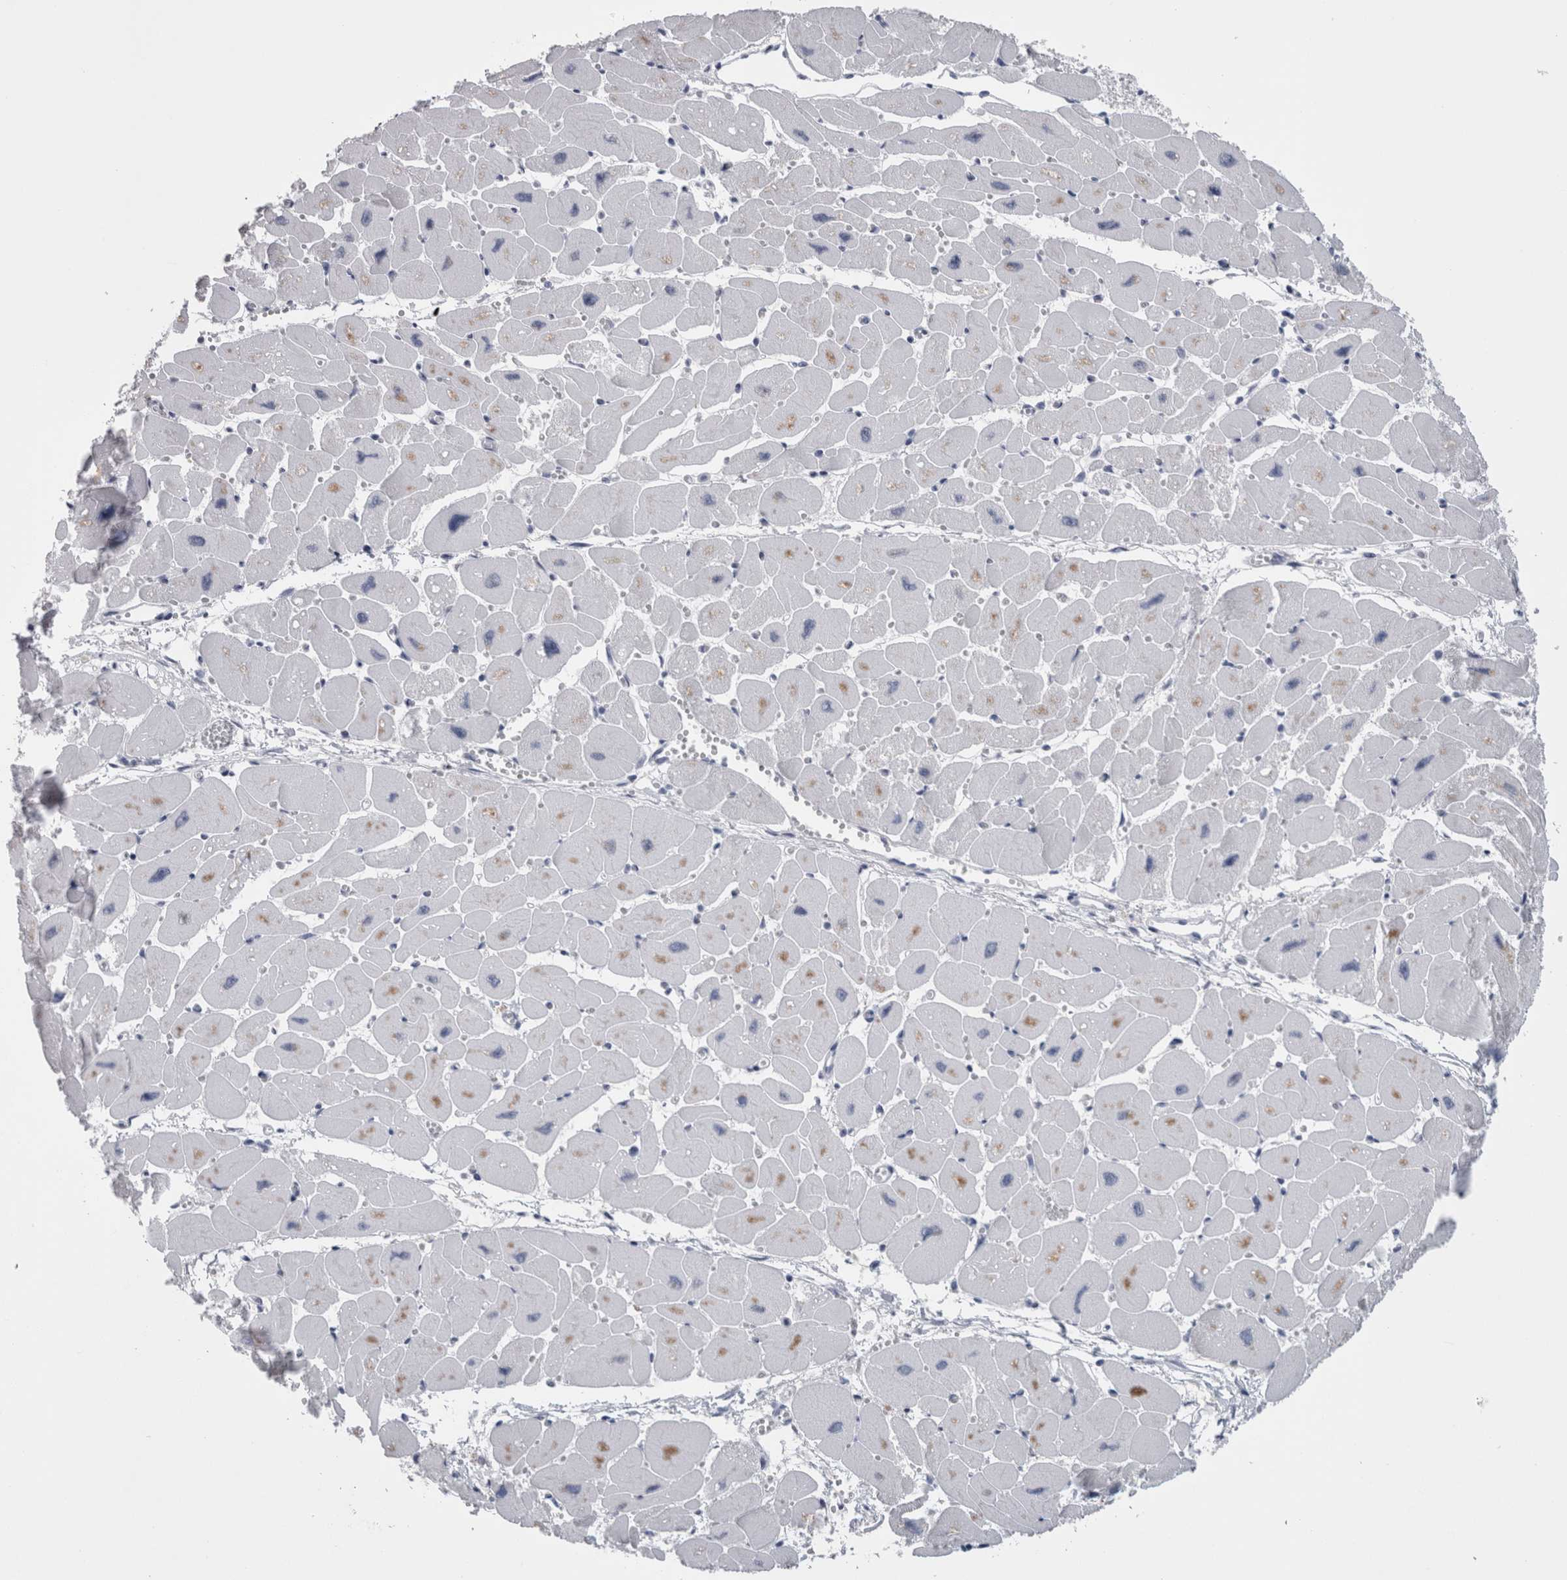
{"staining": {"intensity": "weak", "quantity": "<25%", "location": "cytoplasmic/membranous"}, "tissue": "heart muscle", "cell_type": "Cardiomyocytes", "image_type": "normal", "snomed": [{"axis": "morphology", "description": "Normal tissue, NOS"}, {"axis": "topography", "description": "Heart"}], "caption": "DAB (3,3'-diaminobenzidine) immunohistochemical staining of benign human heart muscle exhibits no significant staining in cardiomyocytes. (Stains: DAB immunohistochemistry with hematoxylin counter stain, Microscopy: brightfield microscopy at high magnification).", "gene": "CA8", "patient": {"sex": "female", "age": 54}}